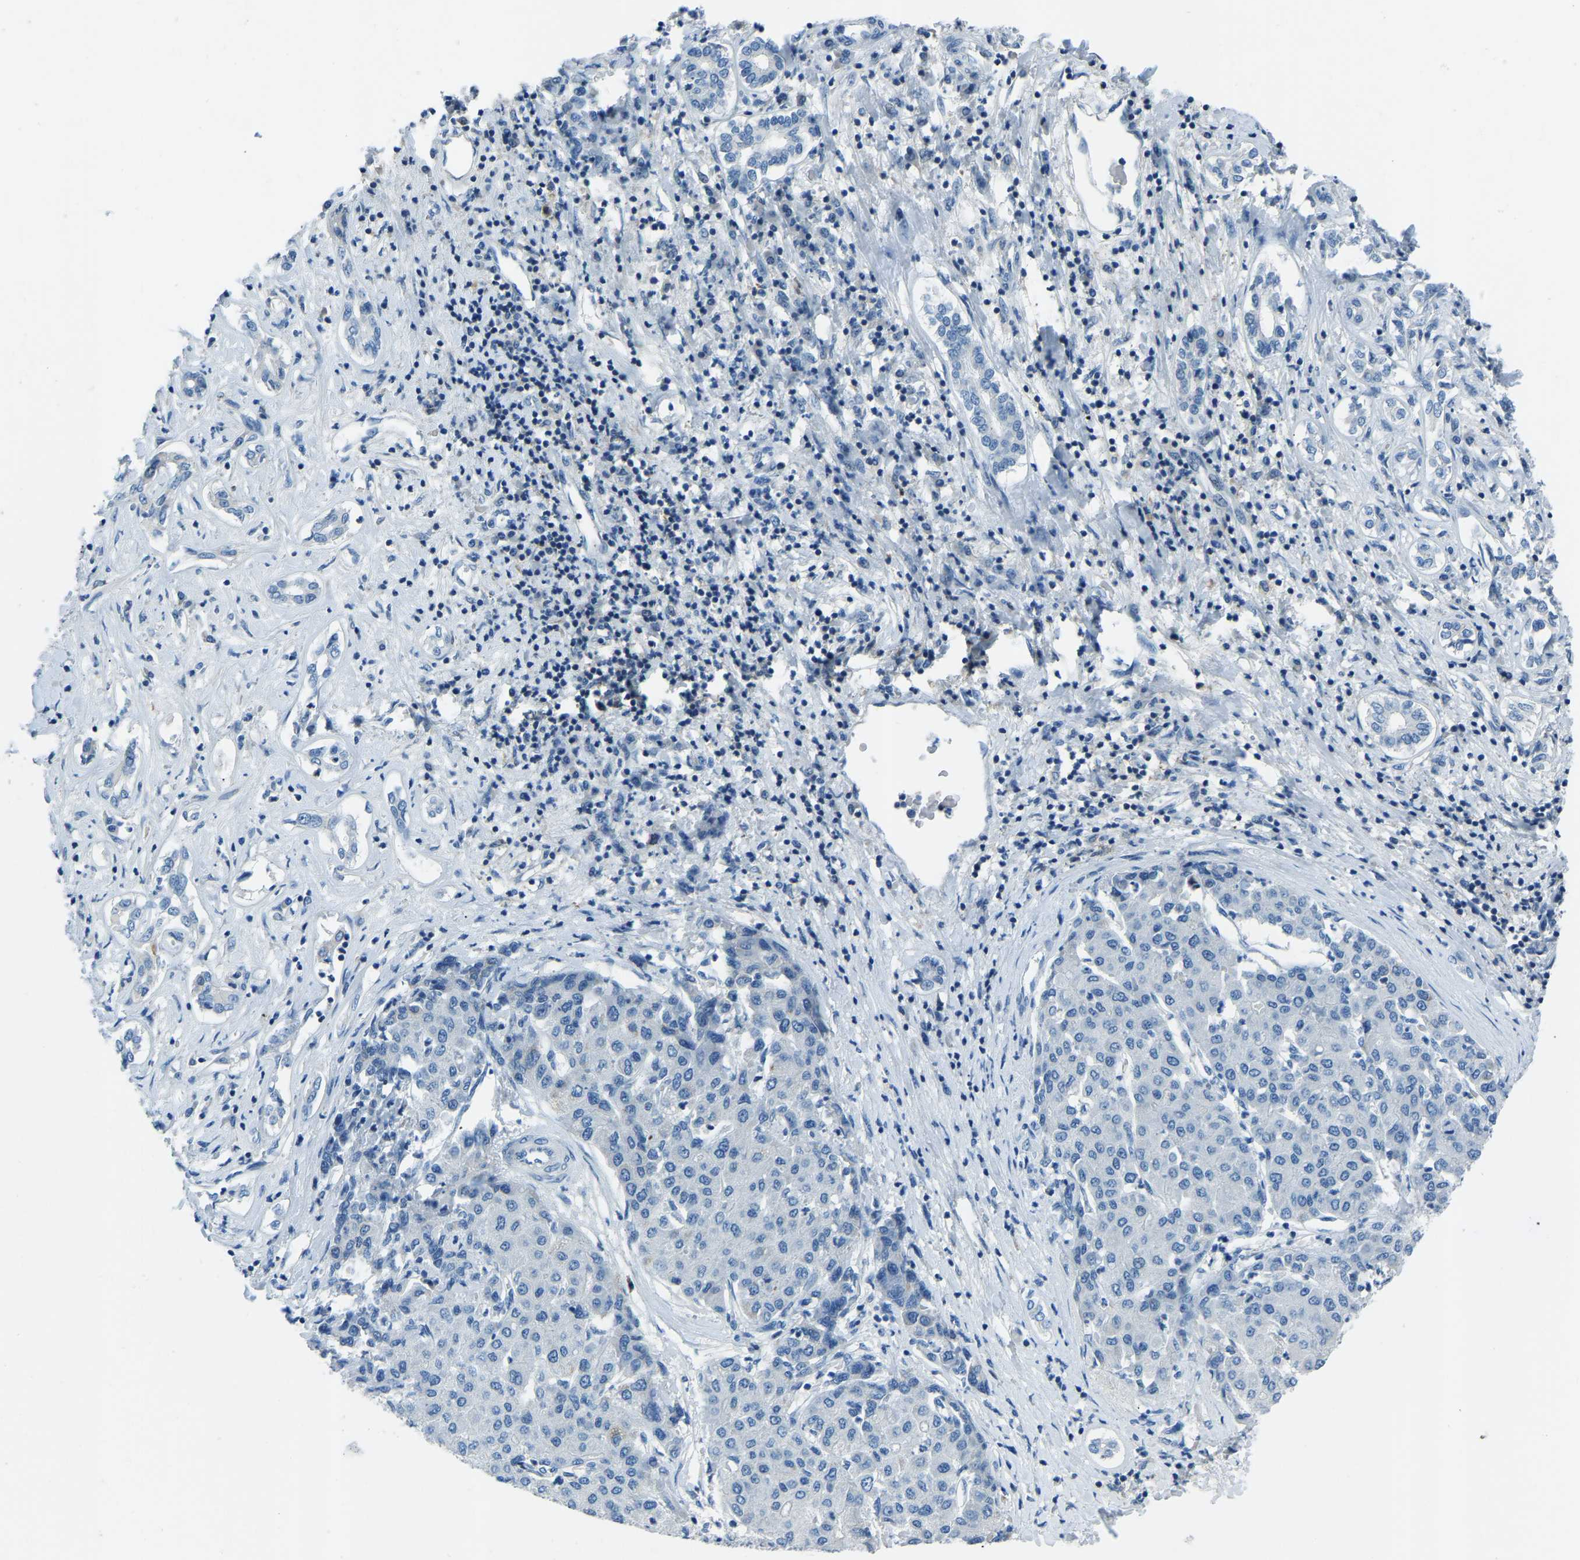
{"staining": {"intensity": "negative", "quantity": "none", "location": "none"}, "tissue": "liver cancer", "cell_type": "Tumor cells", "image_type": "cancer", "snomed": [{"axis": "morphology", "description": "Carcinoma, Hepatocellular, NOS"}, {"axis": "topography", "description": "Liver"}], "caption": "DAB (3,3'-diaminobenzidine) immunohistochemical staining of hepatocellular carcinoma (liver) shows no significant expression in tumor cells.", "gene": "XIRP1", "patient": {"sex": "male", "age": 65}}